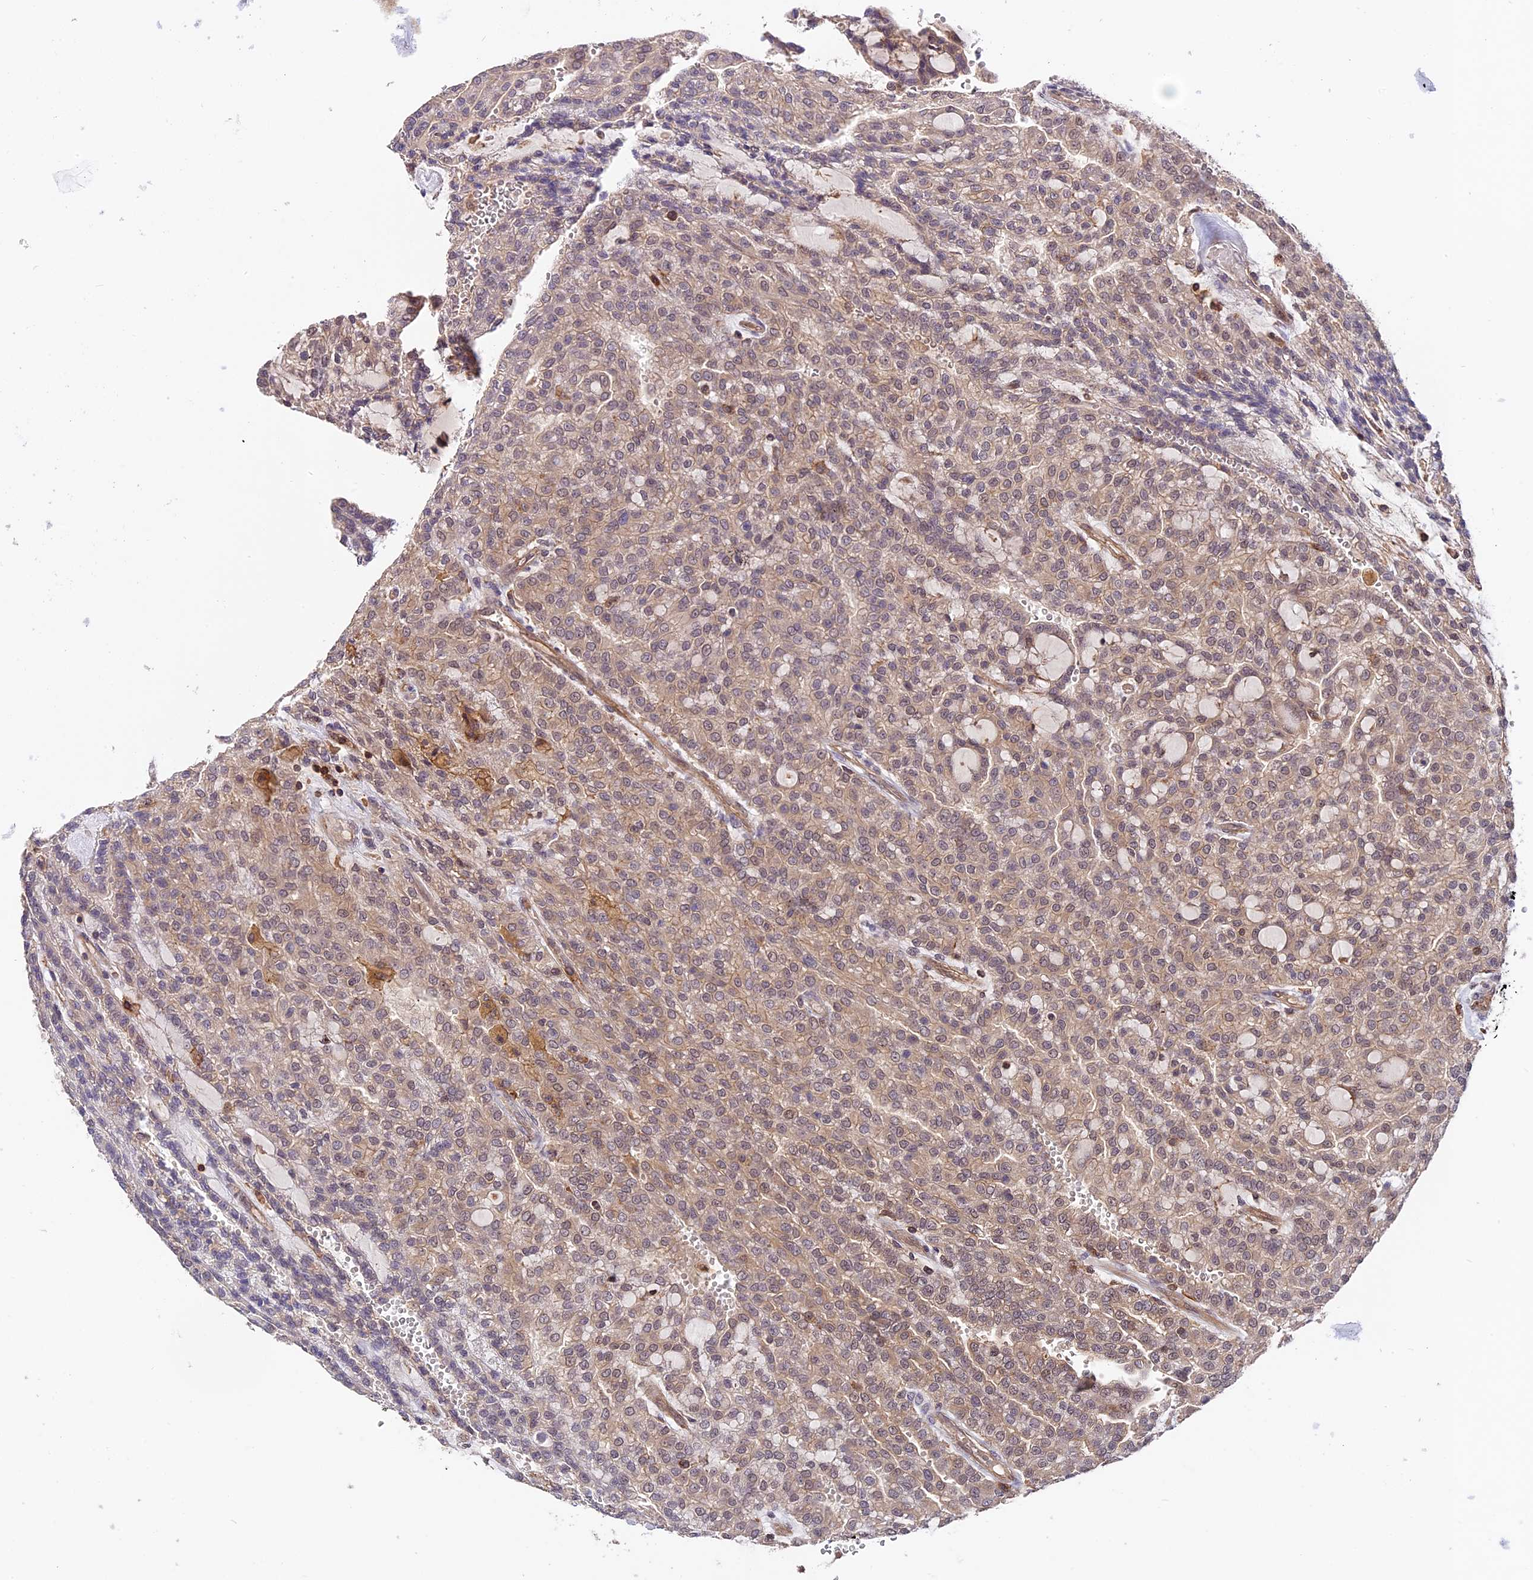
{"staining": {"intensity": "weak", "quantity": ">75%", "location": "cytoplasmic/membranous"}, "tissue": "renal cancer", "cell_type": "Tumor cells", "image_type": "cancer", "snomed": [{"axis": "morphology", "description": "Adenocarcinoma, NOS"}, {"axis": "topography", "description": "Kidney"}], "caption": "Immunohistochemistry of human renal cancer shows low levels of weak cytoplasmic/membranous staining in approximately >75% of tumor cells.", "gene": "SKIDA1", "patient": {"sex": "male", "age": 63}}